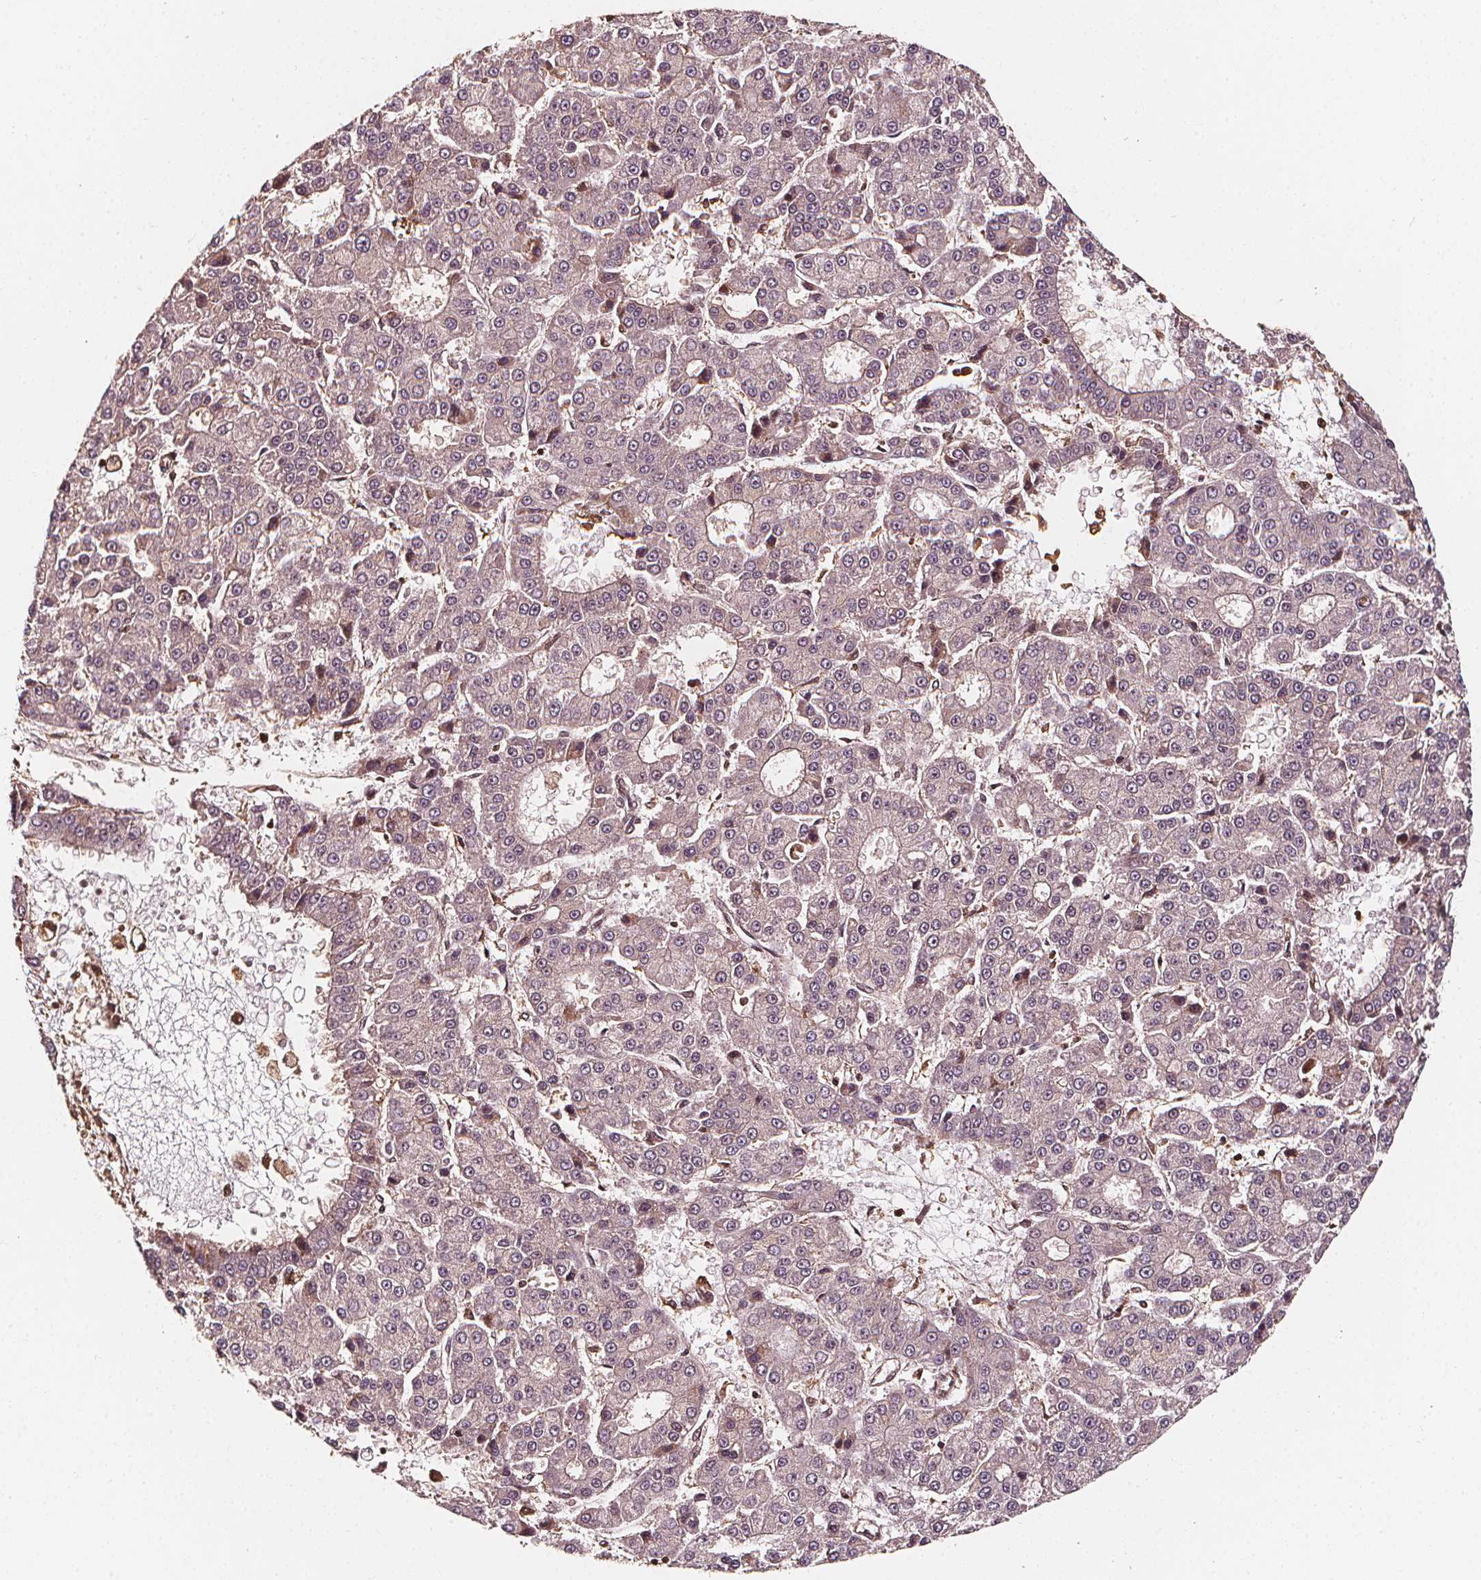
{"staining": {"intensity": "negative", "quantity": "none", "location": "none"}, "tissue": "liver cancer", "cell_type": "Tumor cells", "image_type": "cancer", "snomed": [{"axis": "morphology", "description": "Carcinoma, Hepatocellular, NOS"}, {"axis": "topography", "description": "Liver"}], "caption": "There is no significant staining in tumor cells of hepatocellular carcinoma (liver).", "gene": "EXOSC9", "patient": {"sex": "male", "age": 70}}